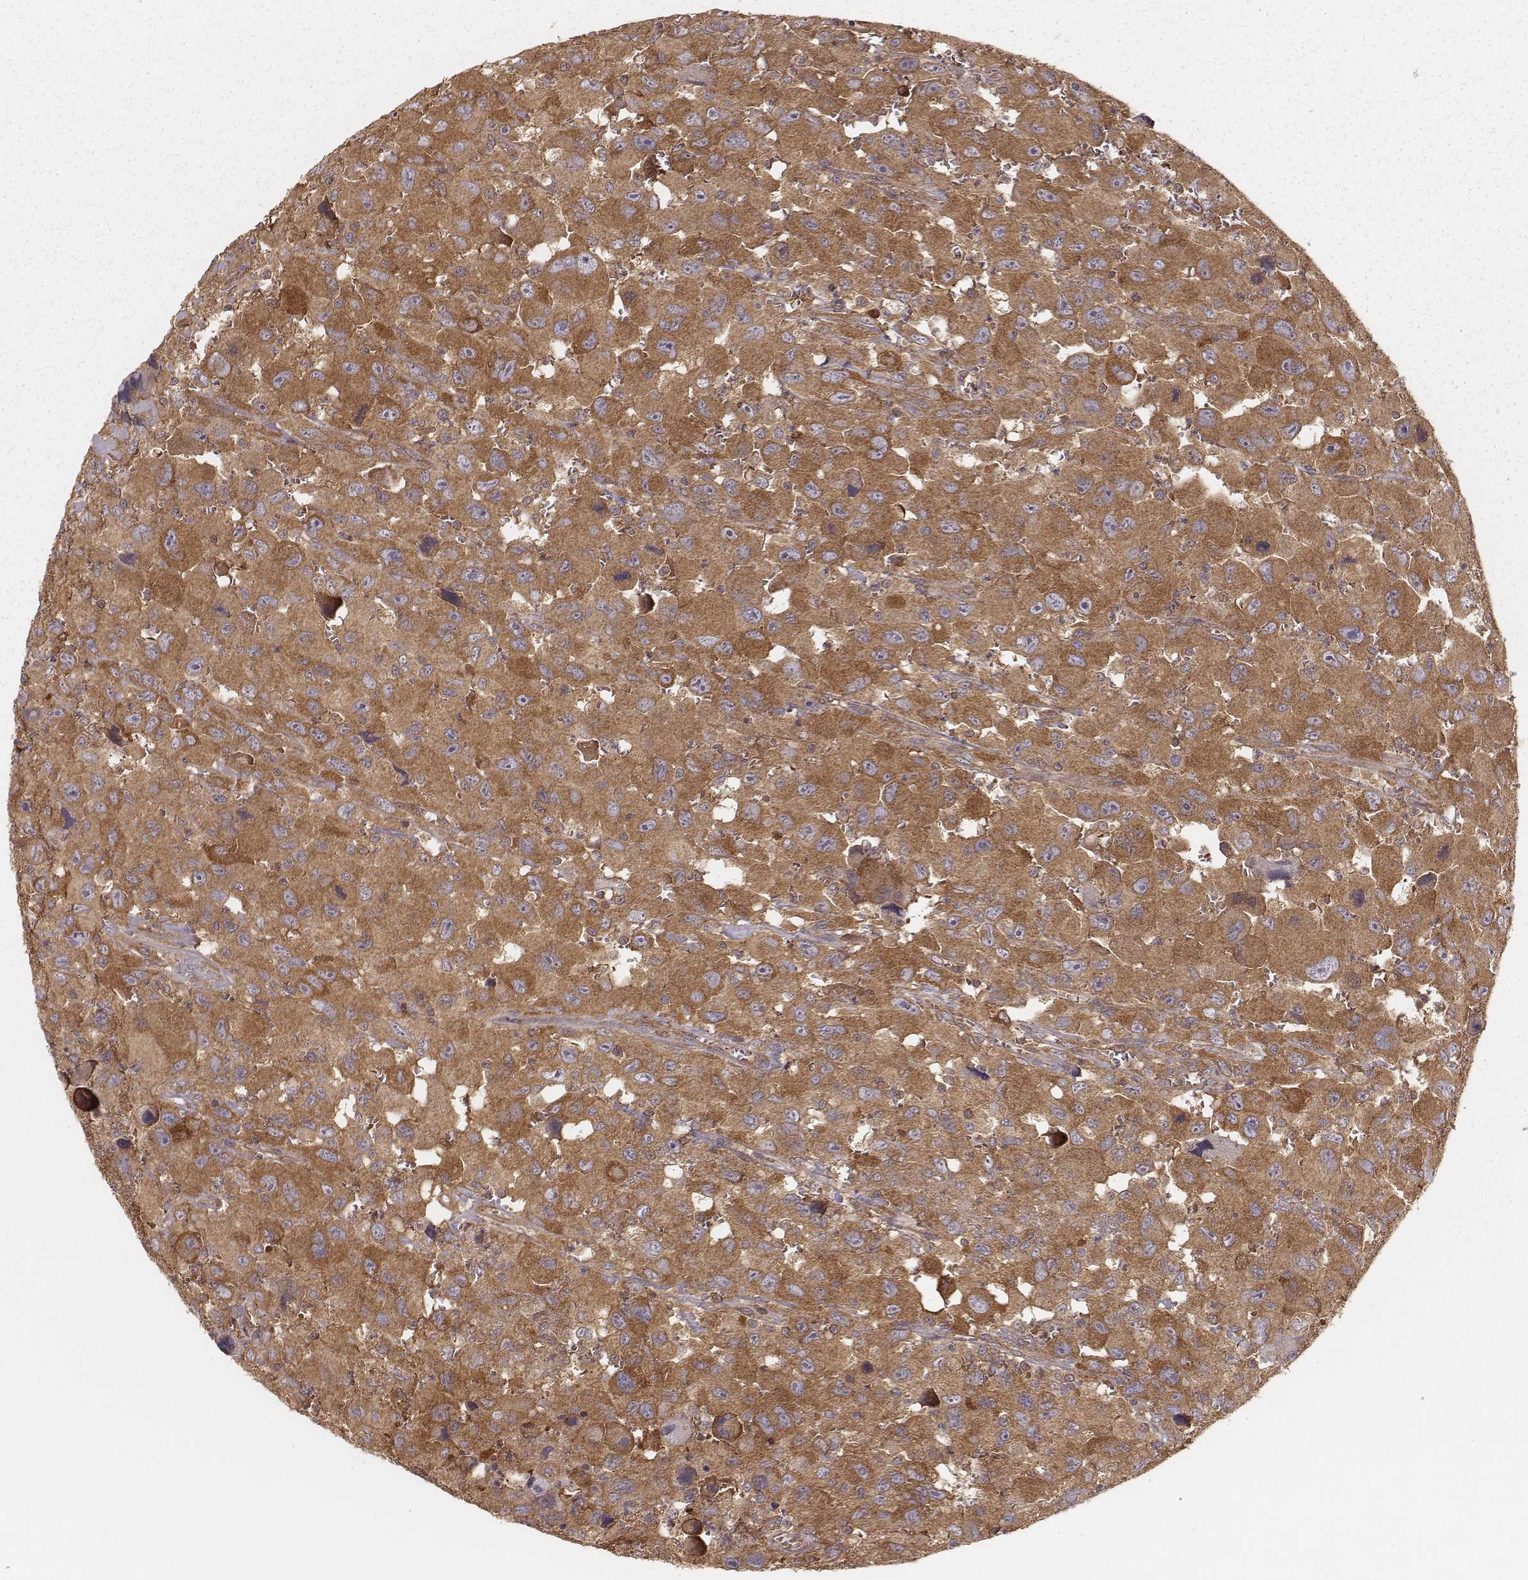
{"staining": {"intensity": "moderate", "quantity": ">75%", "location": "cytoplasmic/membranous"}, "tissue": "head and neck cancer", "cell_type": "Tumor cells", "image_type": "cancer", "snomed": [{"axis": "morphology", "description": "Squamous cell carcinoma, NOS"}, {"axis": "morphology", "description": "Squamous cell carcinoma, metastatic, NOS"}, {"axis": "topography", "description": "Oral tissue"}, {"axis": "topography", "description": "Head-Neck"}], "caption": "IHC micrograph of neoplastic tissue: human head and neck metastatic squamous cell carcinoma stained using immunohistochemistry (IHC) reveals medium levels of moderate protein expression localized specifically in the cytoplasmic/membranous of tumor cells, appearing as a cytoplasmic/membranous brown color.", "gene": "CARS1", "patient": {"sex": "female", "age": 85}}